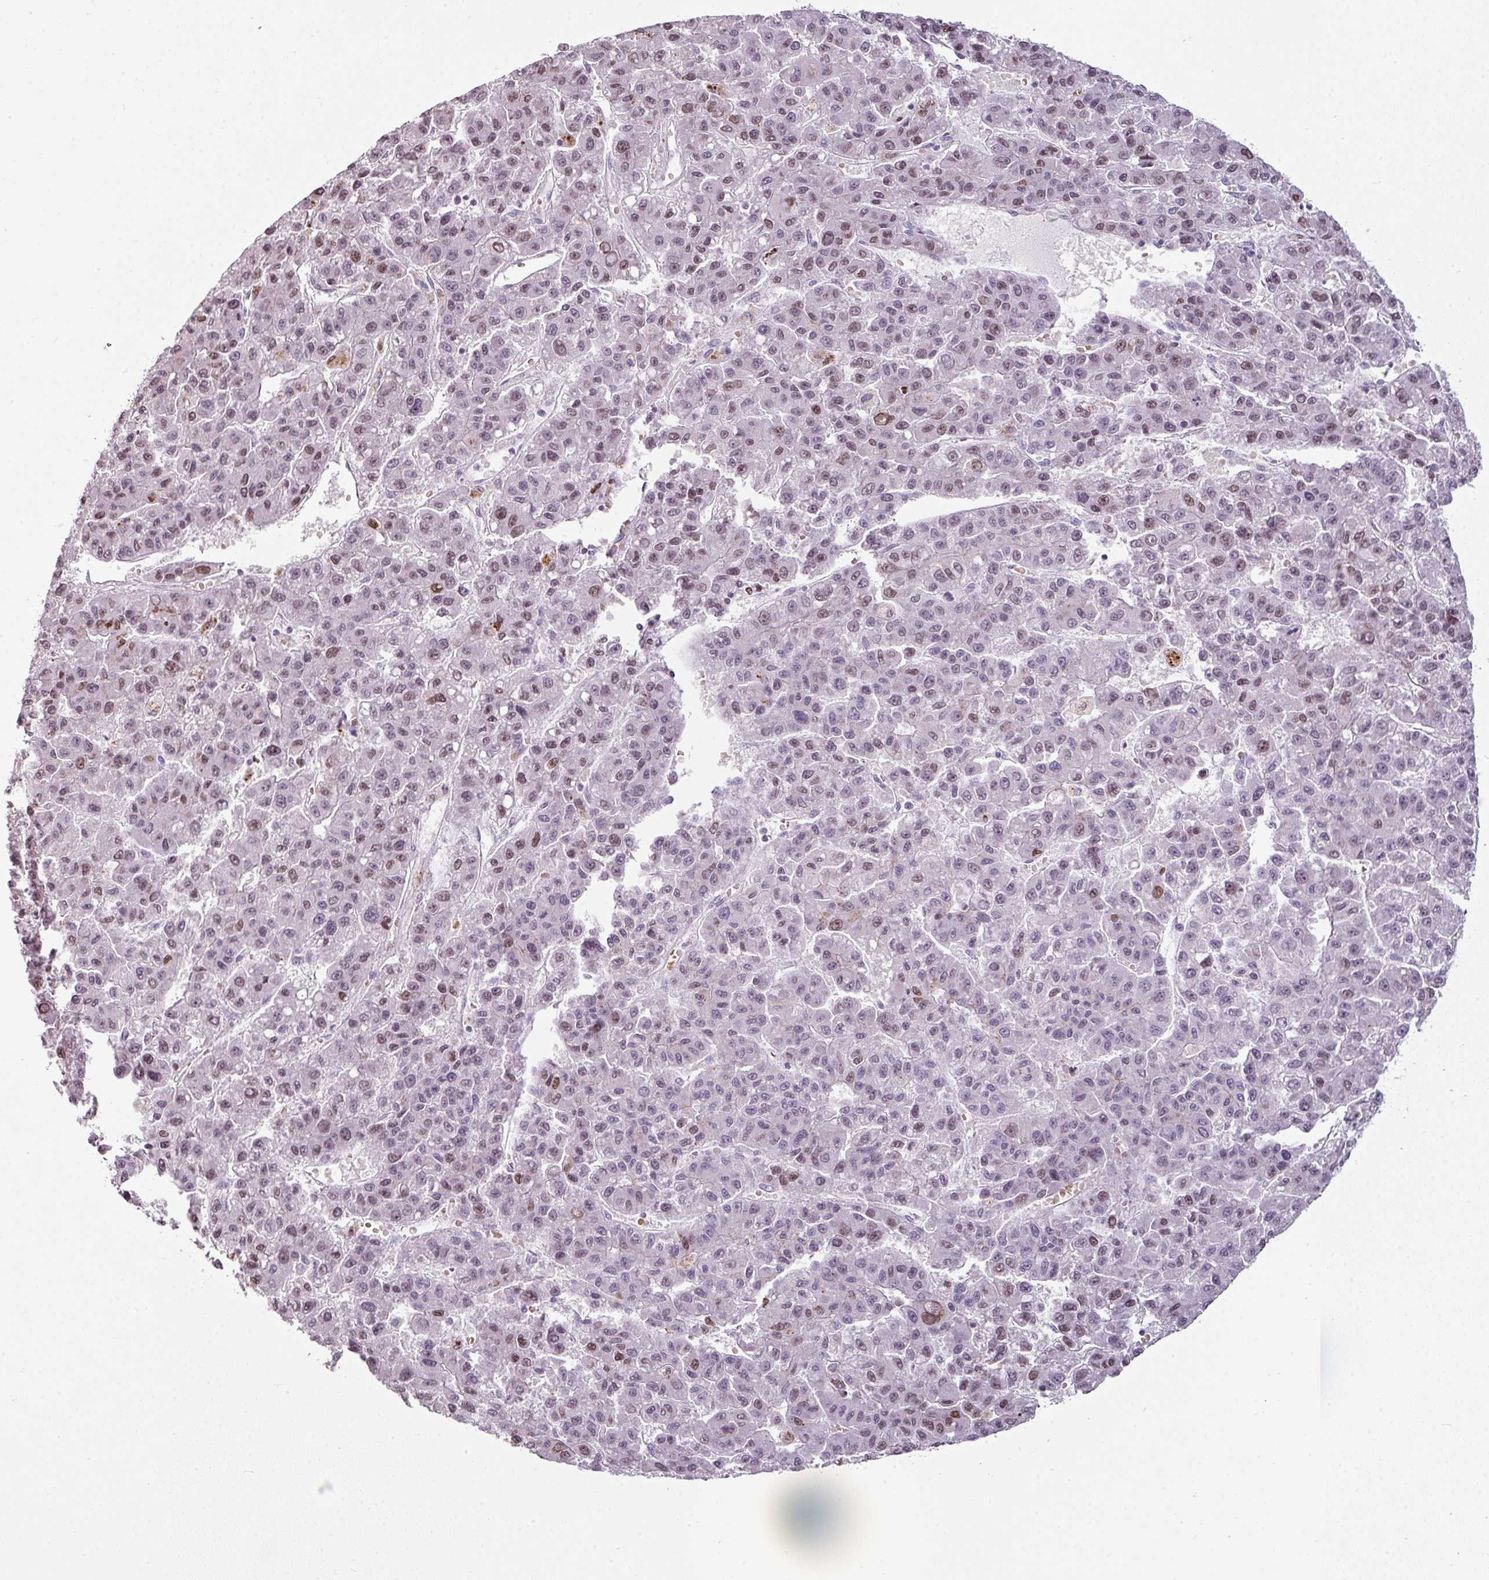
{"staining": {"intensity": "weak", "quantity": "25%-75%", "location": "nuclear"}, "tissue": "liver cancer", "cell_type": "Tumor cells", "image_type": "cancer", "snomed": [{"axis": "morphology", "description": "Carcinoma, Hepatocellular, NOS"}, {"axis": "topography", "description": "Liver"}], "caption": "This is an image of immunohistochemistry (IHC) staining of hepatocellular carcinoma (liver), which shows weak positivity in the nuclear of tumor cells.", "gene": "SYT8", "patient": {"sex": "male", "age": 70}}